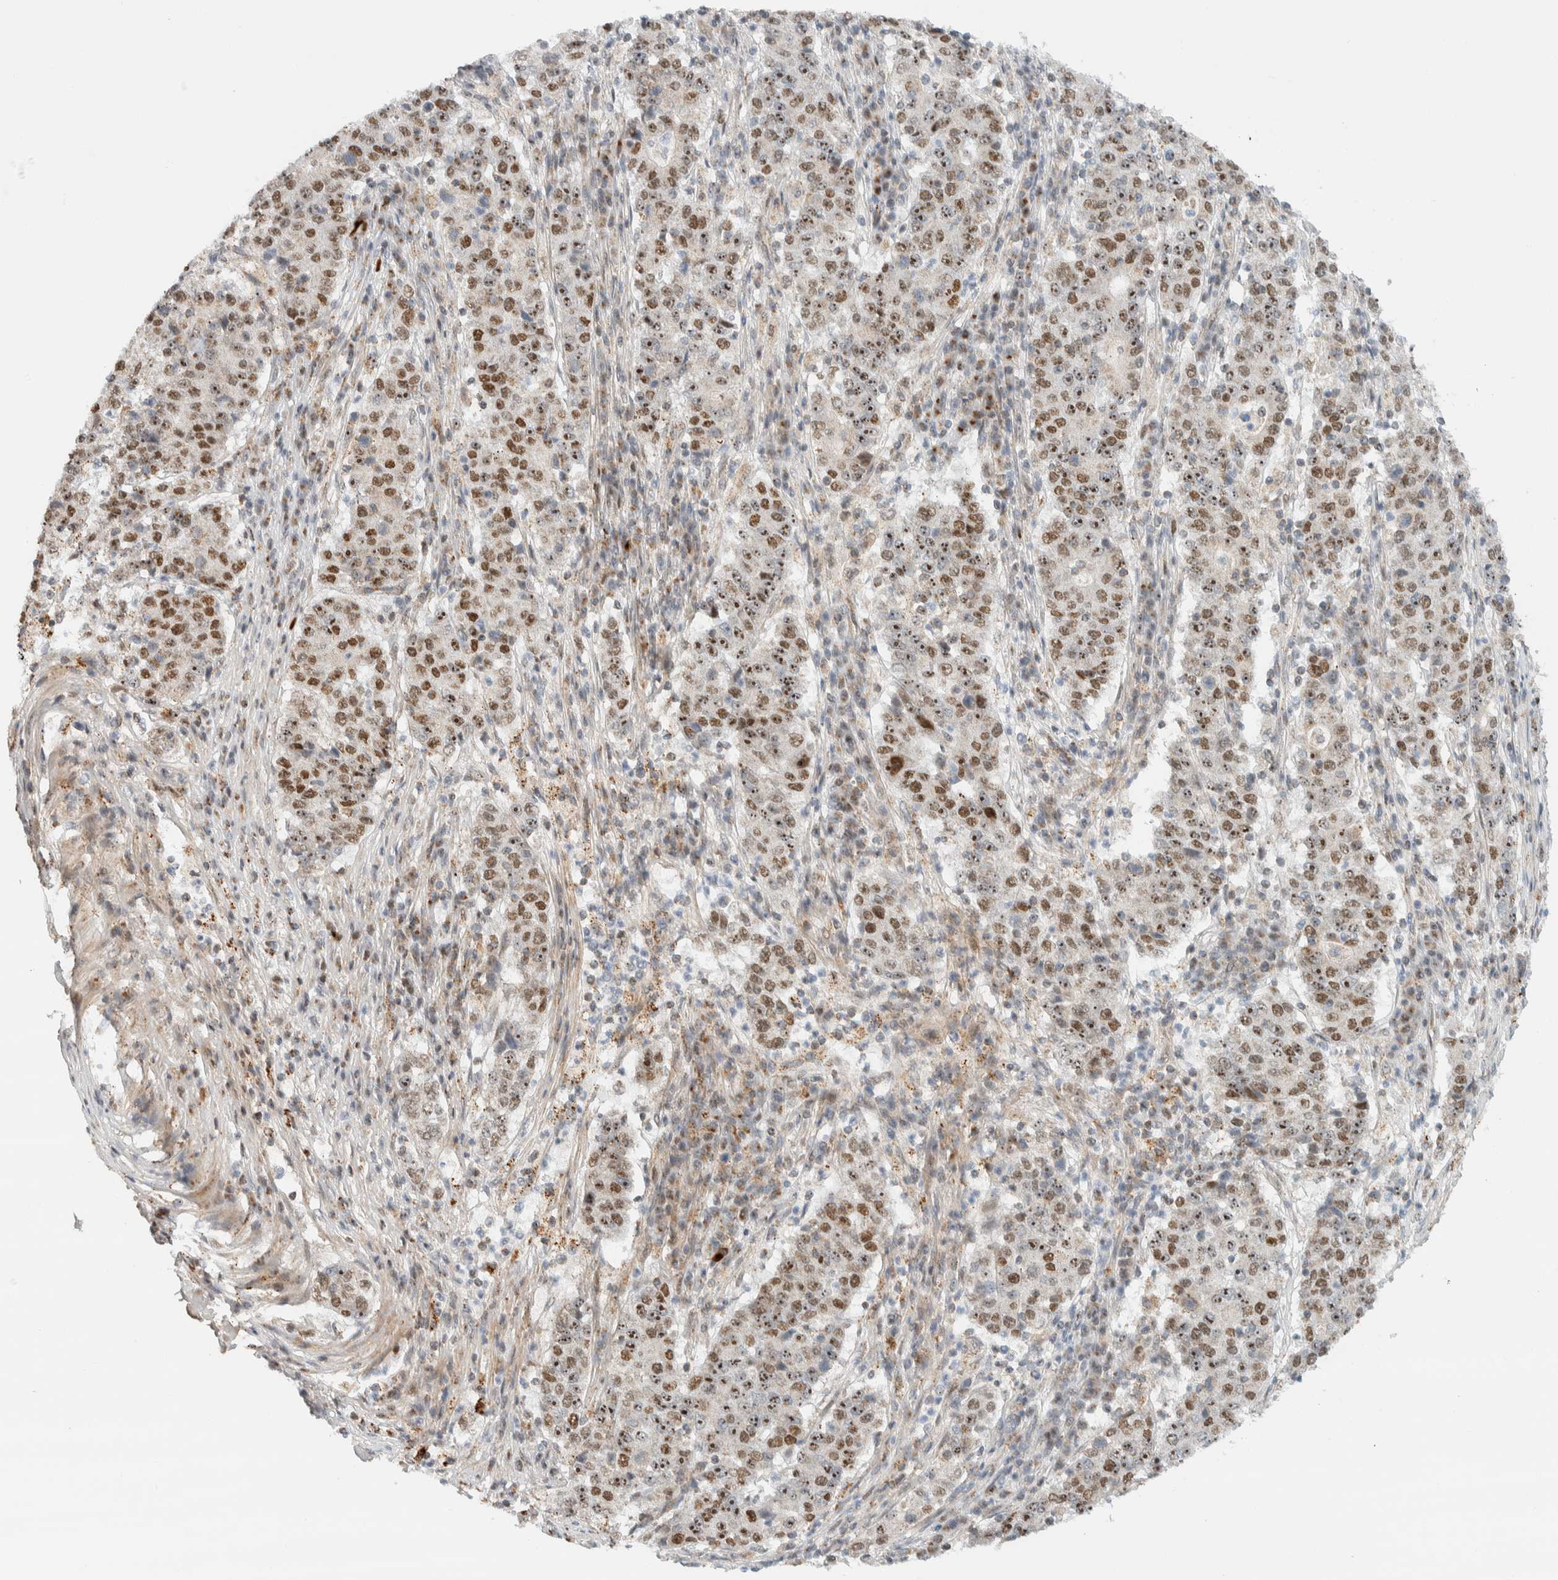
{"staining": {"intensity": "strong", "quantity": ">75%", "location": "nuclear"}, "tissue": "stomach cancer", "cell_type": "Tumor cells", "image_type": "cancer", "snomed": [{"axis": "morphology", "description": "Adenocarcinoma, NOS"}, {"axis": "topography", "description": "Stomach"}], "caption": "Strong nuclear protein expression is identified in about >75% of tumor cells in stomach cancer. (Stains: DAB in brown, nuclei in blue, Microscopy: brightfield microscopy at high magnification).", "gene": "TSPAN32", "patient": {"sex": "male", "age": 59}}